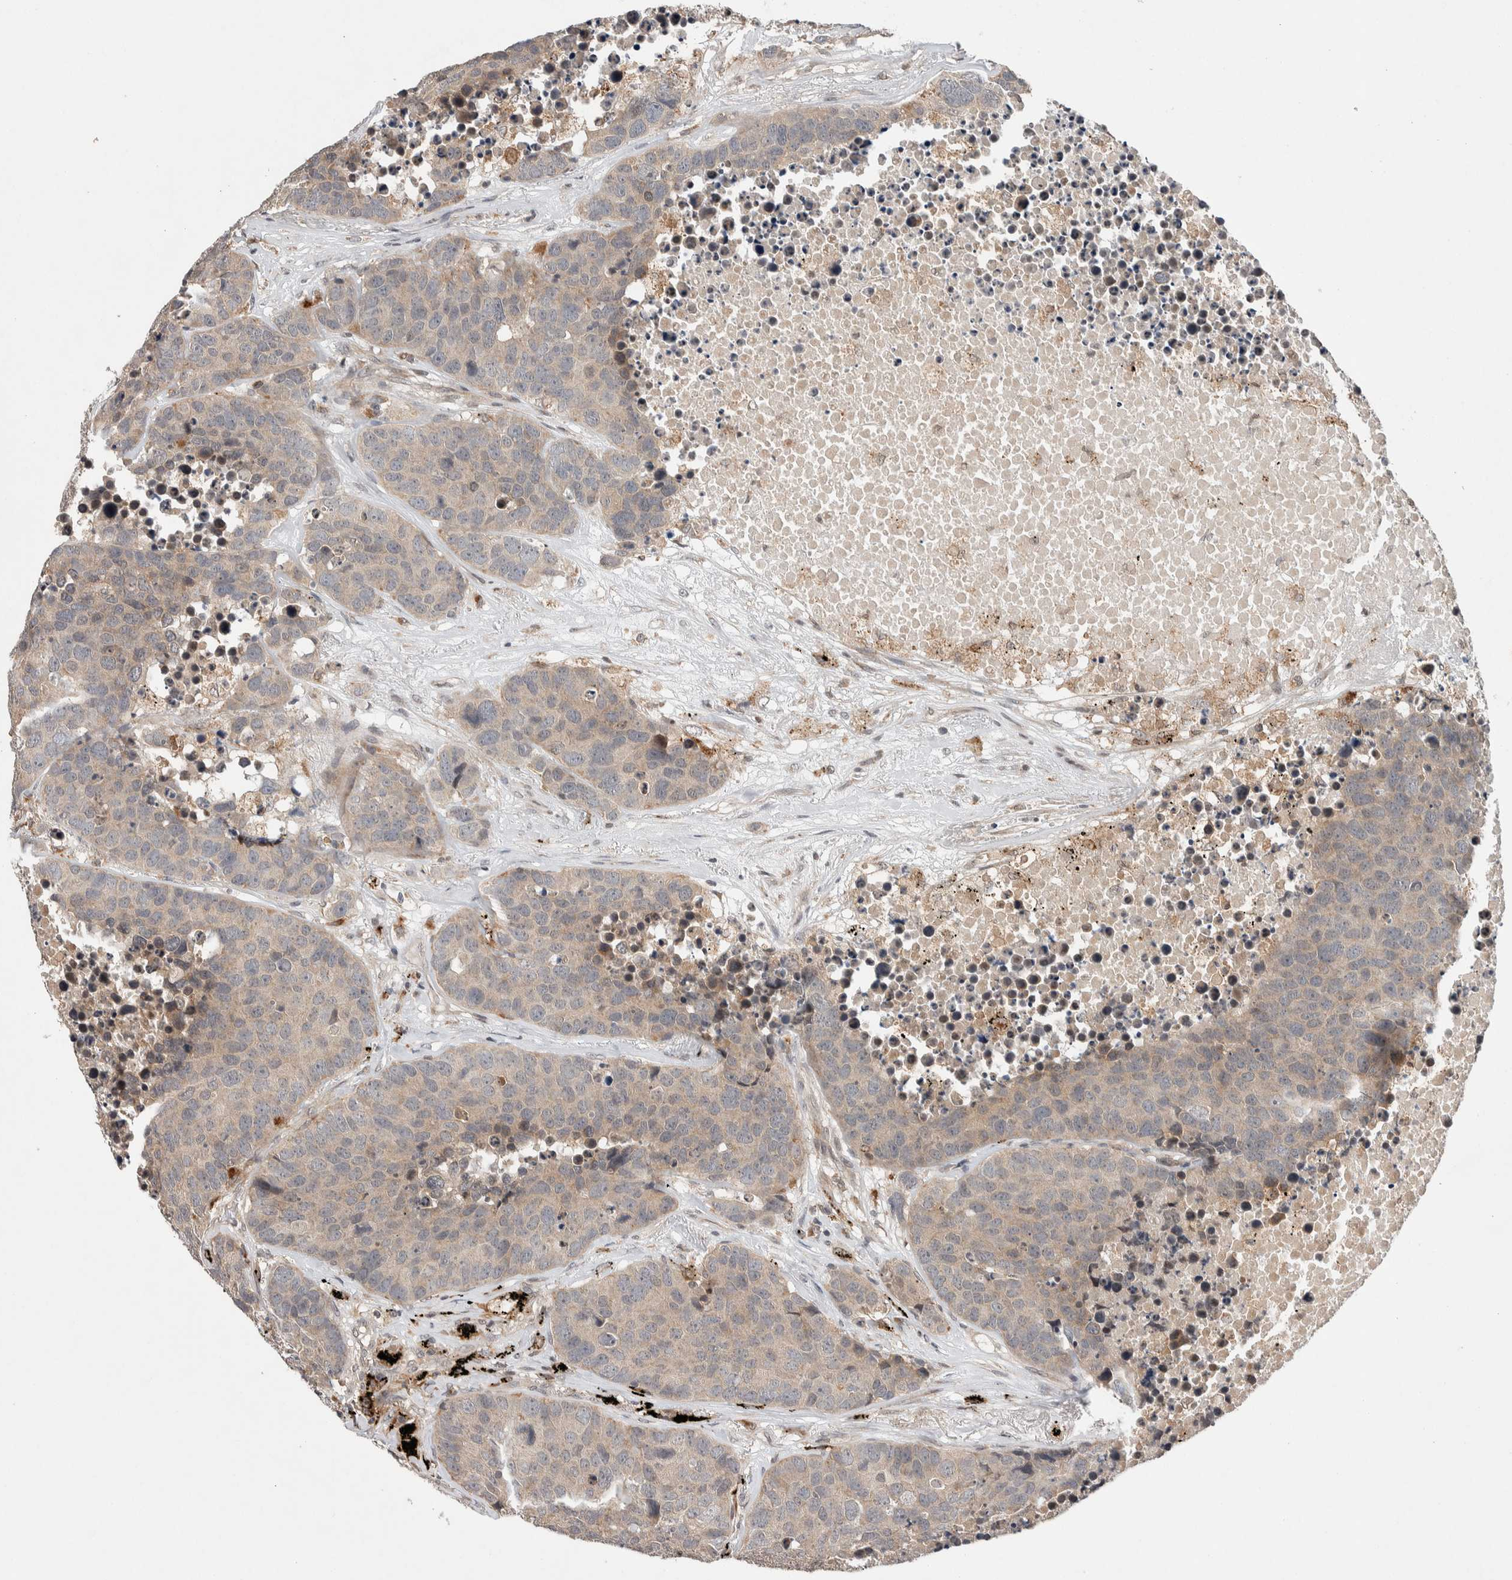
{"staining": {"intensity": "weak", "quantity": "25%-75%", "location": "cytoplasmic/membranous"}, "tissue": "carcinoid", "cell_type": "Tumor cells", "image_type": "cancer", "snomed": [{"axis": "morphology", "description": "Carcinoid, malignant, NOS"}, {"axis": "topography", "description": "Lung"}], "caption": "A low amount of weak cytoplasmic/membranous staining is appreciated in about 25%-75% of tumor cells in malignant carcinoid tissue.", "gene": "KCNK1", "patient": {"sex": "male", "age": 60}}